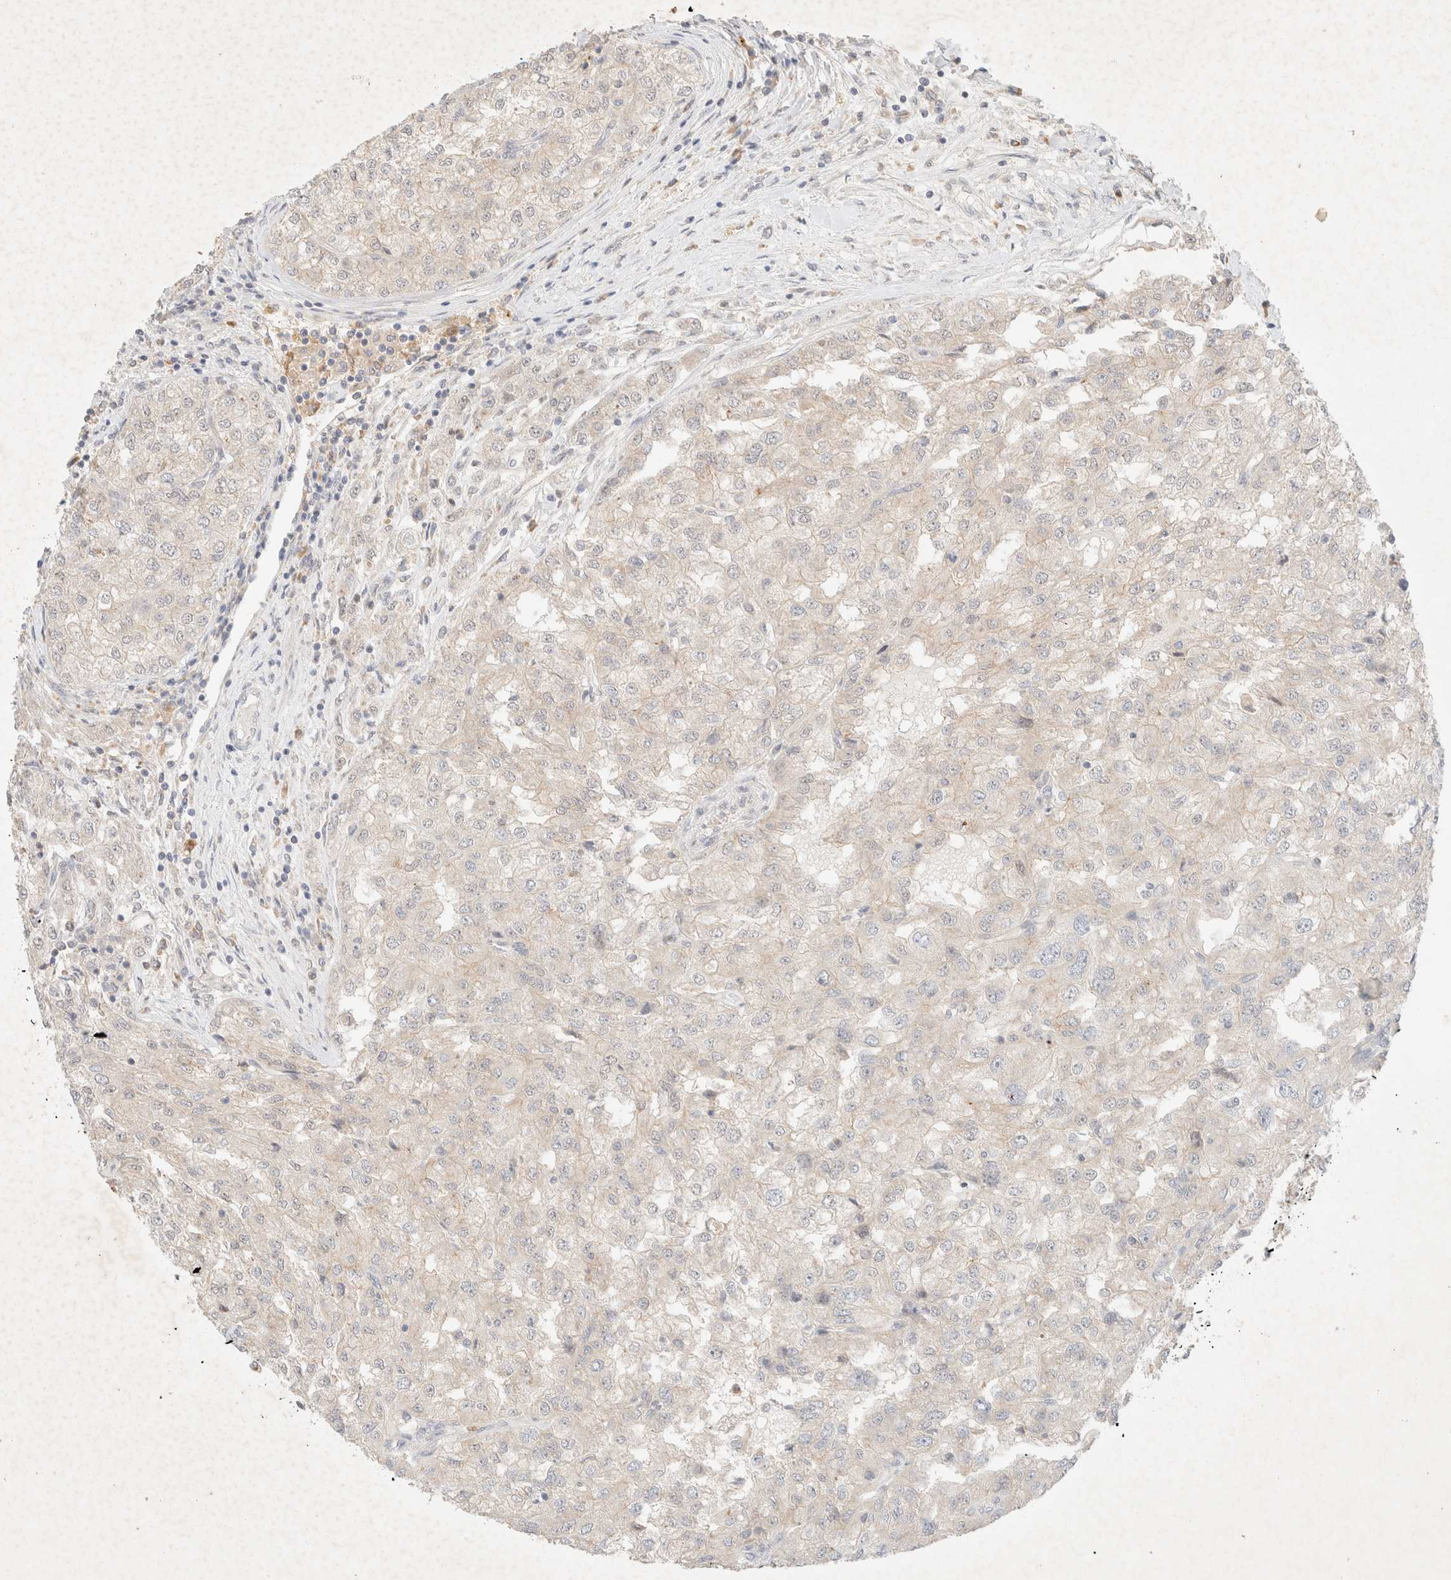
{"staining": {"intensity": "negative", "quantity": "none", "location": "none"}, "tissue": "renal cancer", "cell_type": "Tumor cells", "image_type": "cancer", "snomed": [{"axis": "morphology", "description": "Adenocarcinoma, NOS"}, {"axis": "topography", "description": "Kidney"}], "caption": "Tumor cells are negative for brown protein staining in renal adenocarcinoma.", "gene": "SGSM2", "patient": {"sex": "female", "age": 54}}